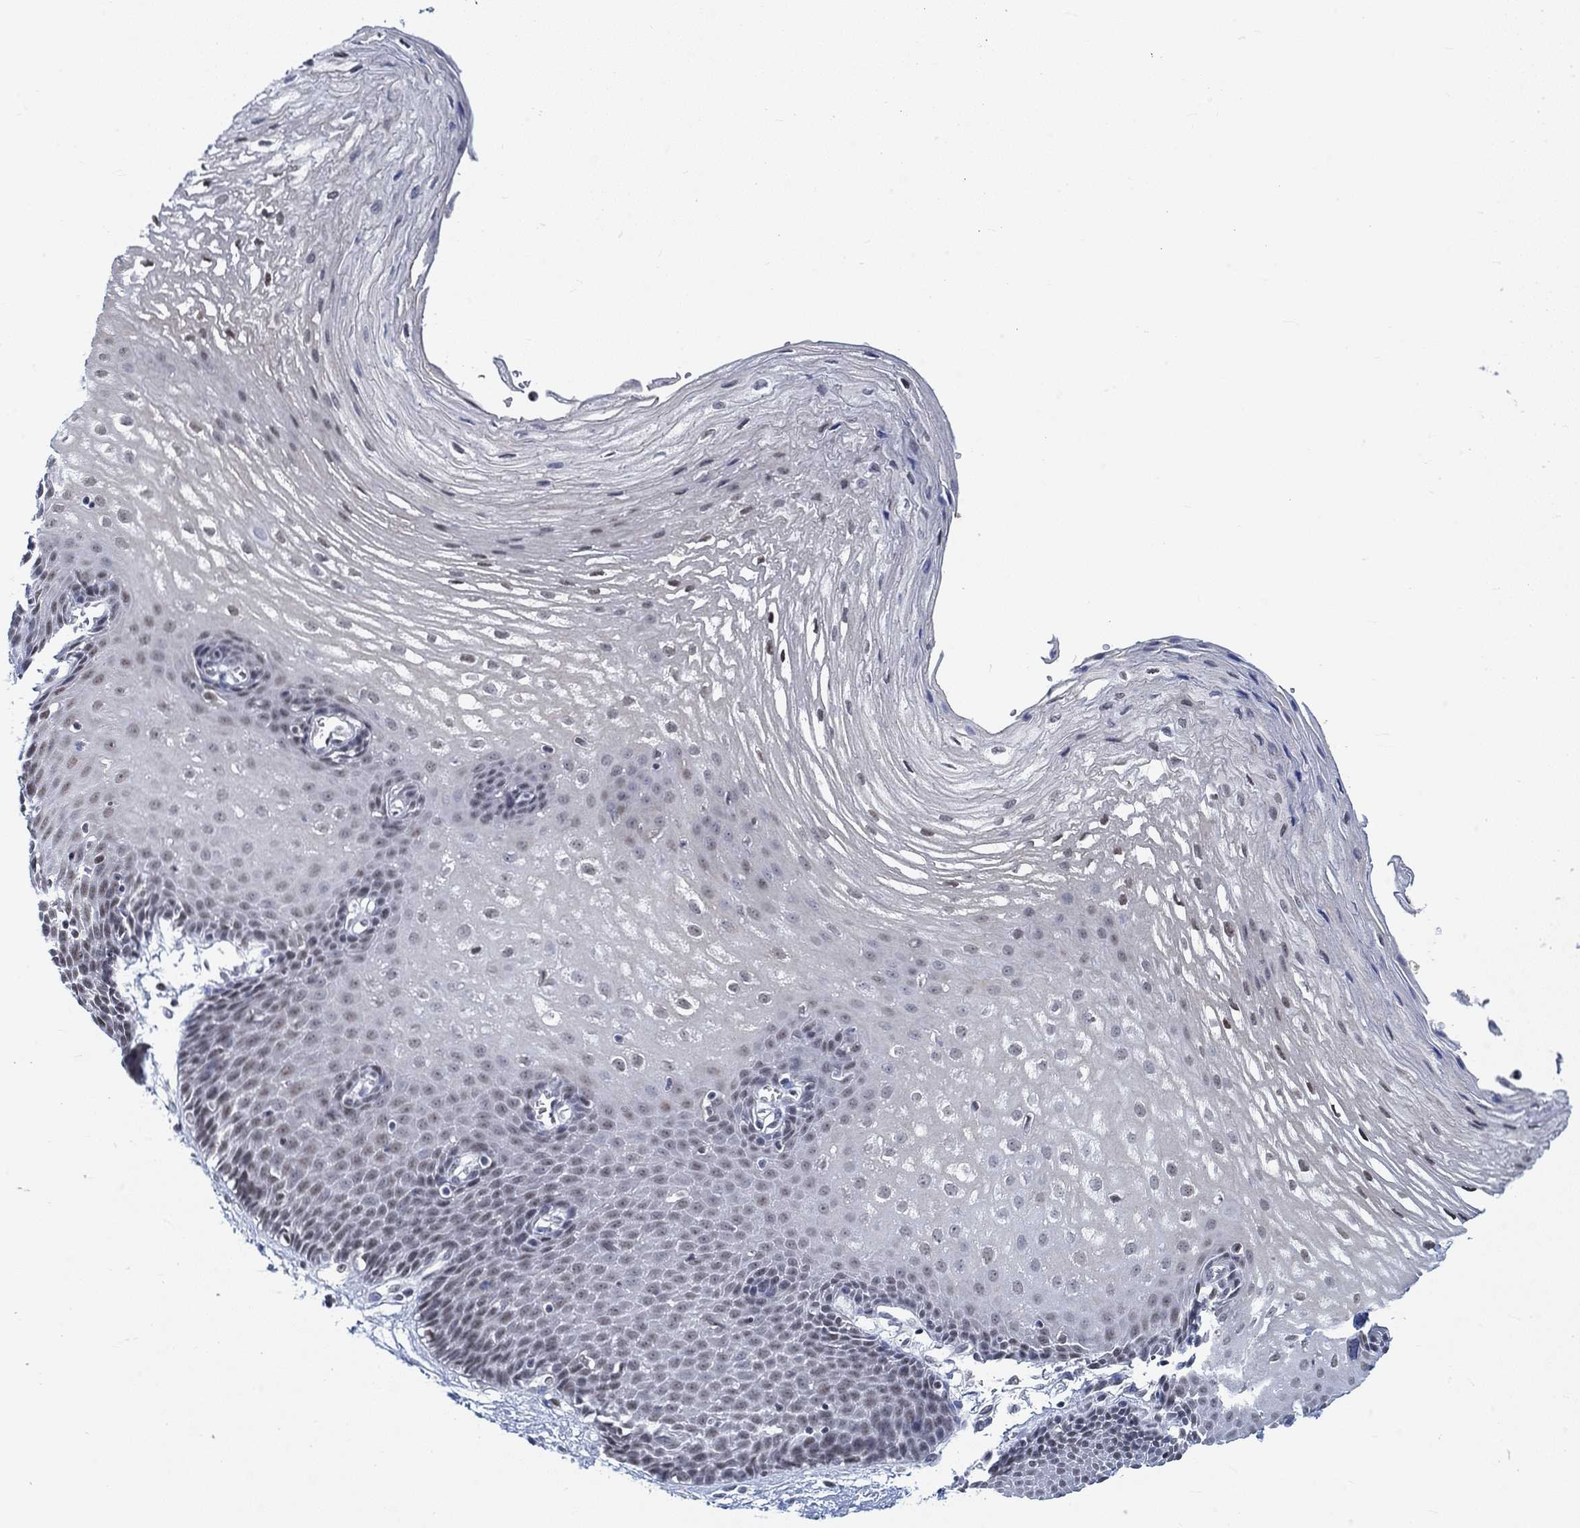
{"staining": {"intensity": "negative", "quantity": "none", "location": "none"}, "tissue": "esophagus", "cell_type": "Squamous epithelial cells", "image_type": "normal", "snomed": [{"axis": "morphology", "description": "Normal tissue, NOS"}, {"axis": "topography", "description": "Esophagus"}], "caption": "Immunohistochemistry micrograph of unremarkable esophagus: human esophagus stained with DAB exhibits no significant protein expression in squamous epithelial cells.", "gene": "KCNH8", "patient": {"sex": "male", "age": 72}}